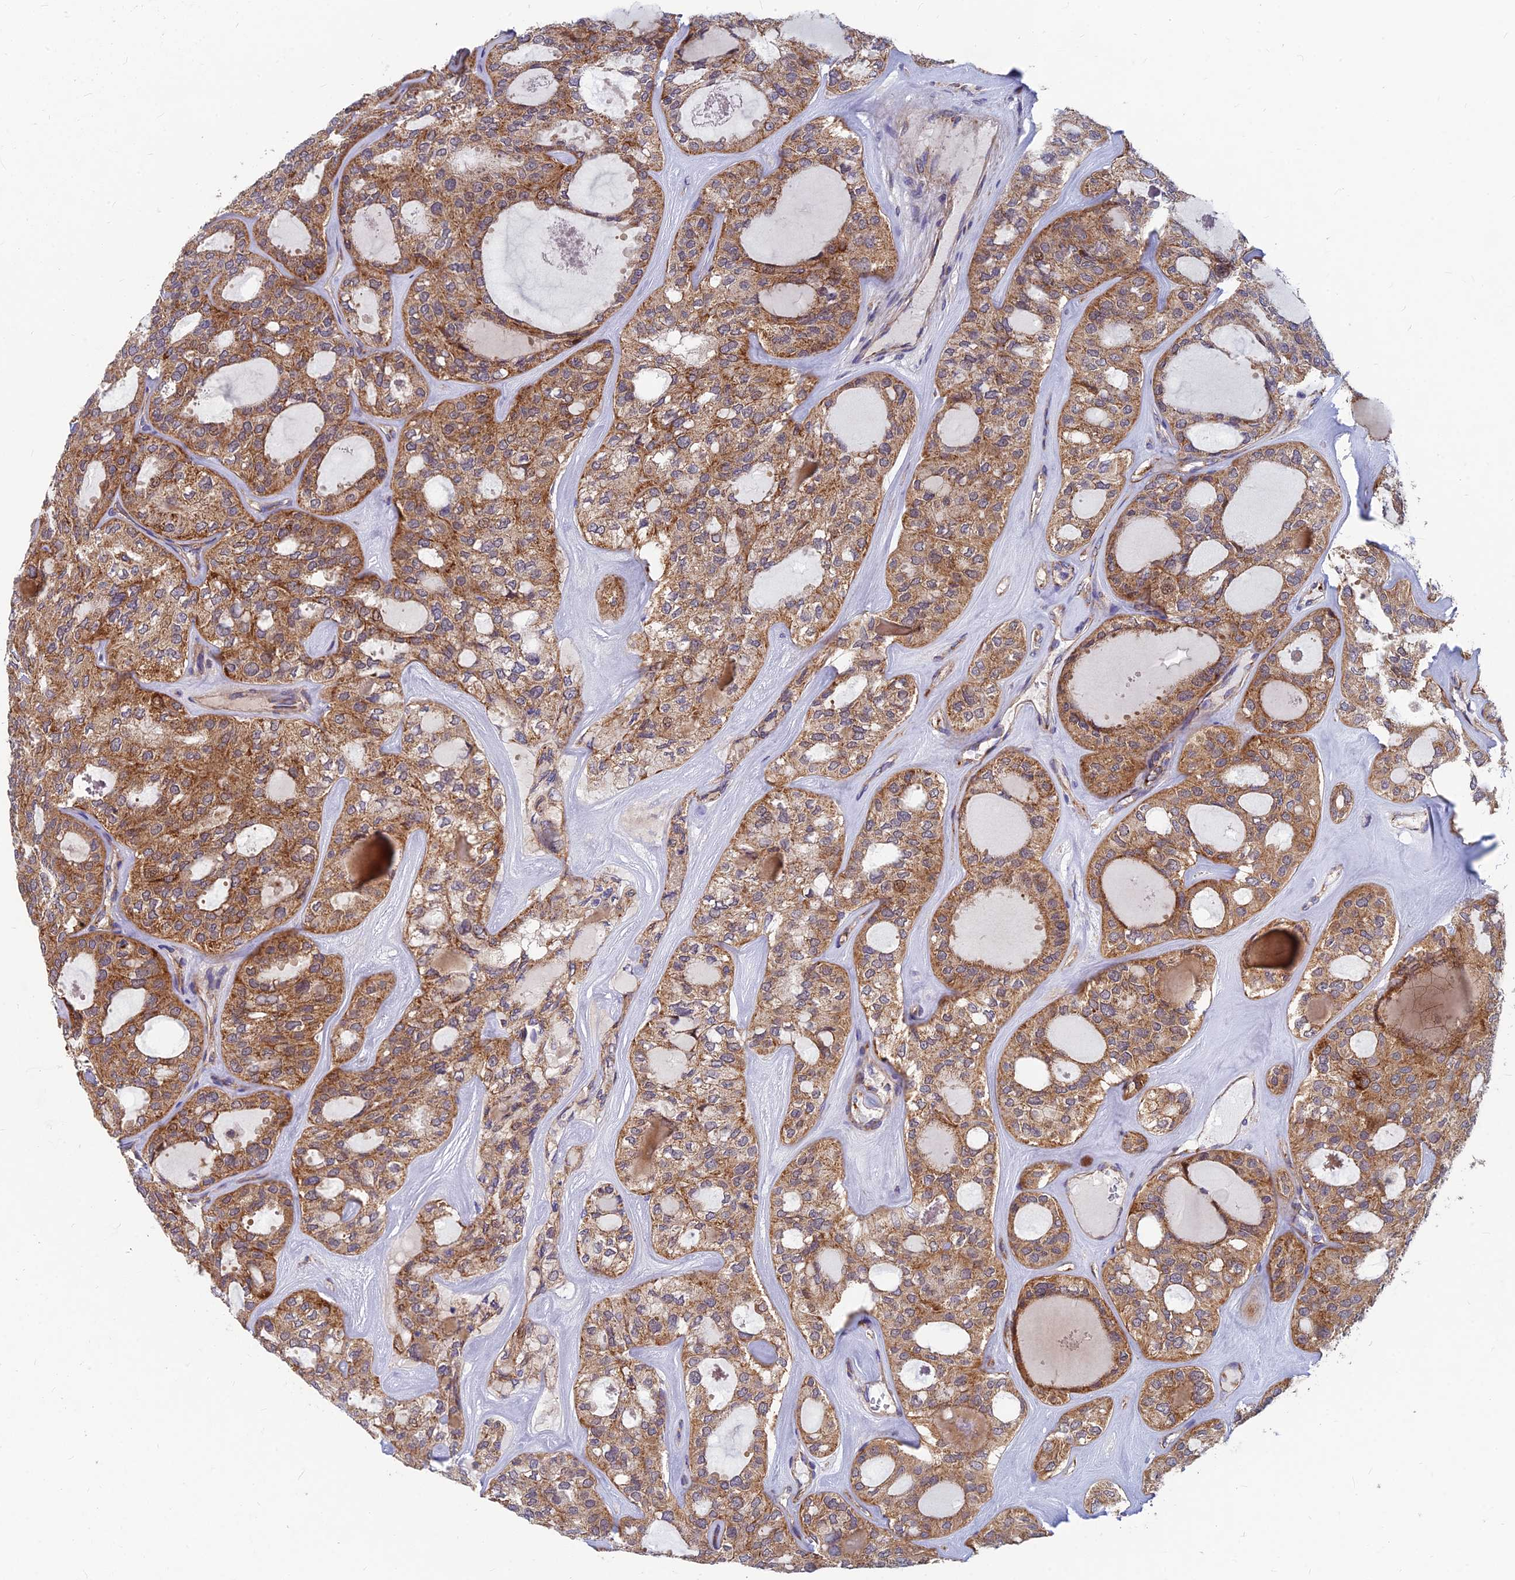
{"staining": {"intensity": "moderate", "quantity": ">75%", "location": "cytoplasmic/membranous"}, "tissue": "thyroid cancer", "cell_type": "Tumor cells", "image_type": "cancer", "snomed": [{"axis": "morphology", "description": "Follicular adenoma carcinoma, NOS"}, {"axis": "topography", "description": "Thyroid gland"}], "caption": "Moderate cytoplasmic/membranous expression for a protein is seen in approximately >75% of tumor cells of thyroid cancer using IHC.", "gene": "MRPS9", "patient": {"sex": "male", "age": 75}}